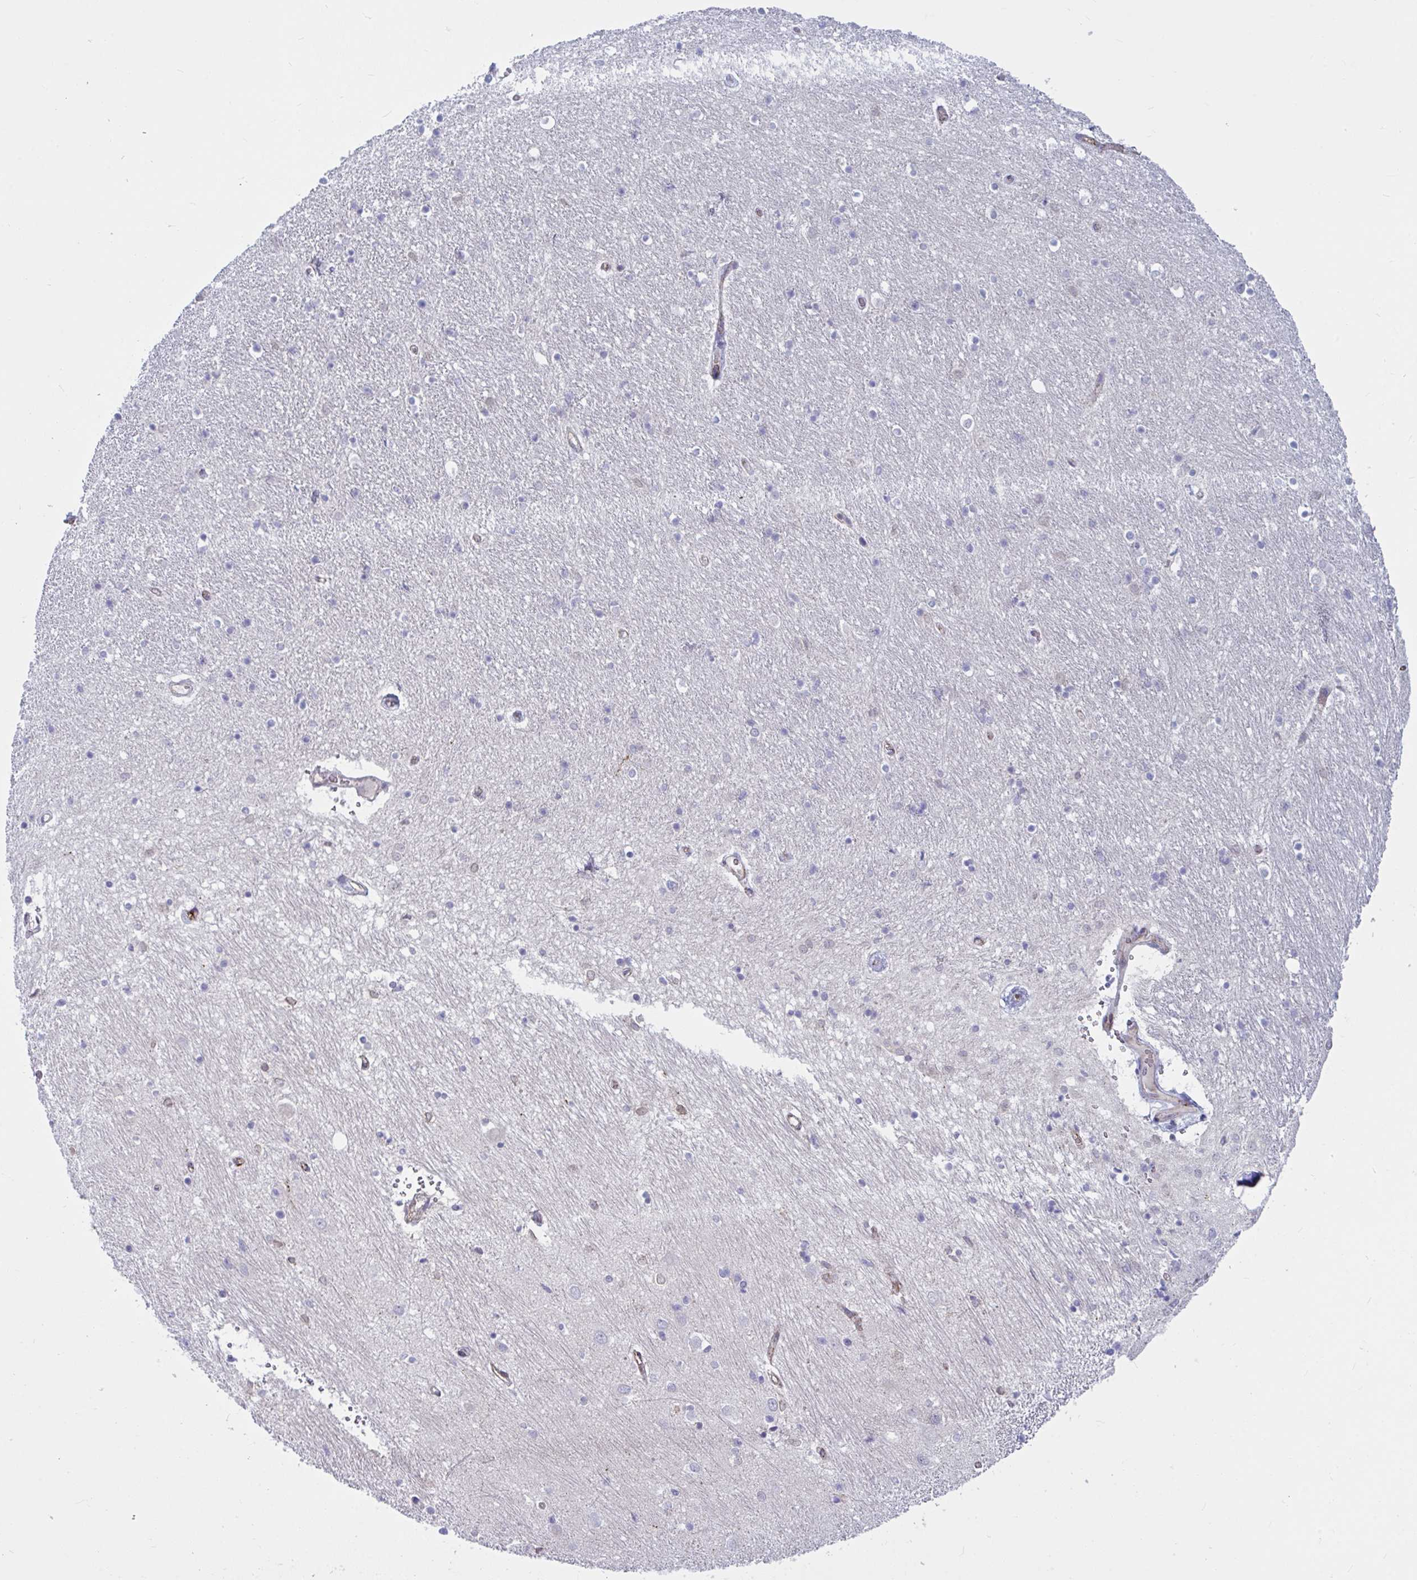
{"staining": {"intensity": "negative", "quantity": "none", "location": "none"}, "tissue": "caudate", "cell_type": "Glial cells", "image_type": "normal", "snomed": [{"axis": "morphology", "description": "Normal tissue, NOS"}, {"axis": "topography", "description": "Lateral ventricle wall"}, {"axis": "topography", "description": "Hippocampus"}], "caption": "Caudate was stained to show a protein in brown. There is no significant positivity in glial cells.", "gene": "TANK", "patient": {"sex": "female", "age": 63}}